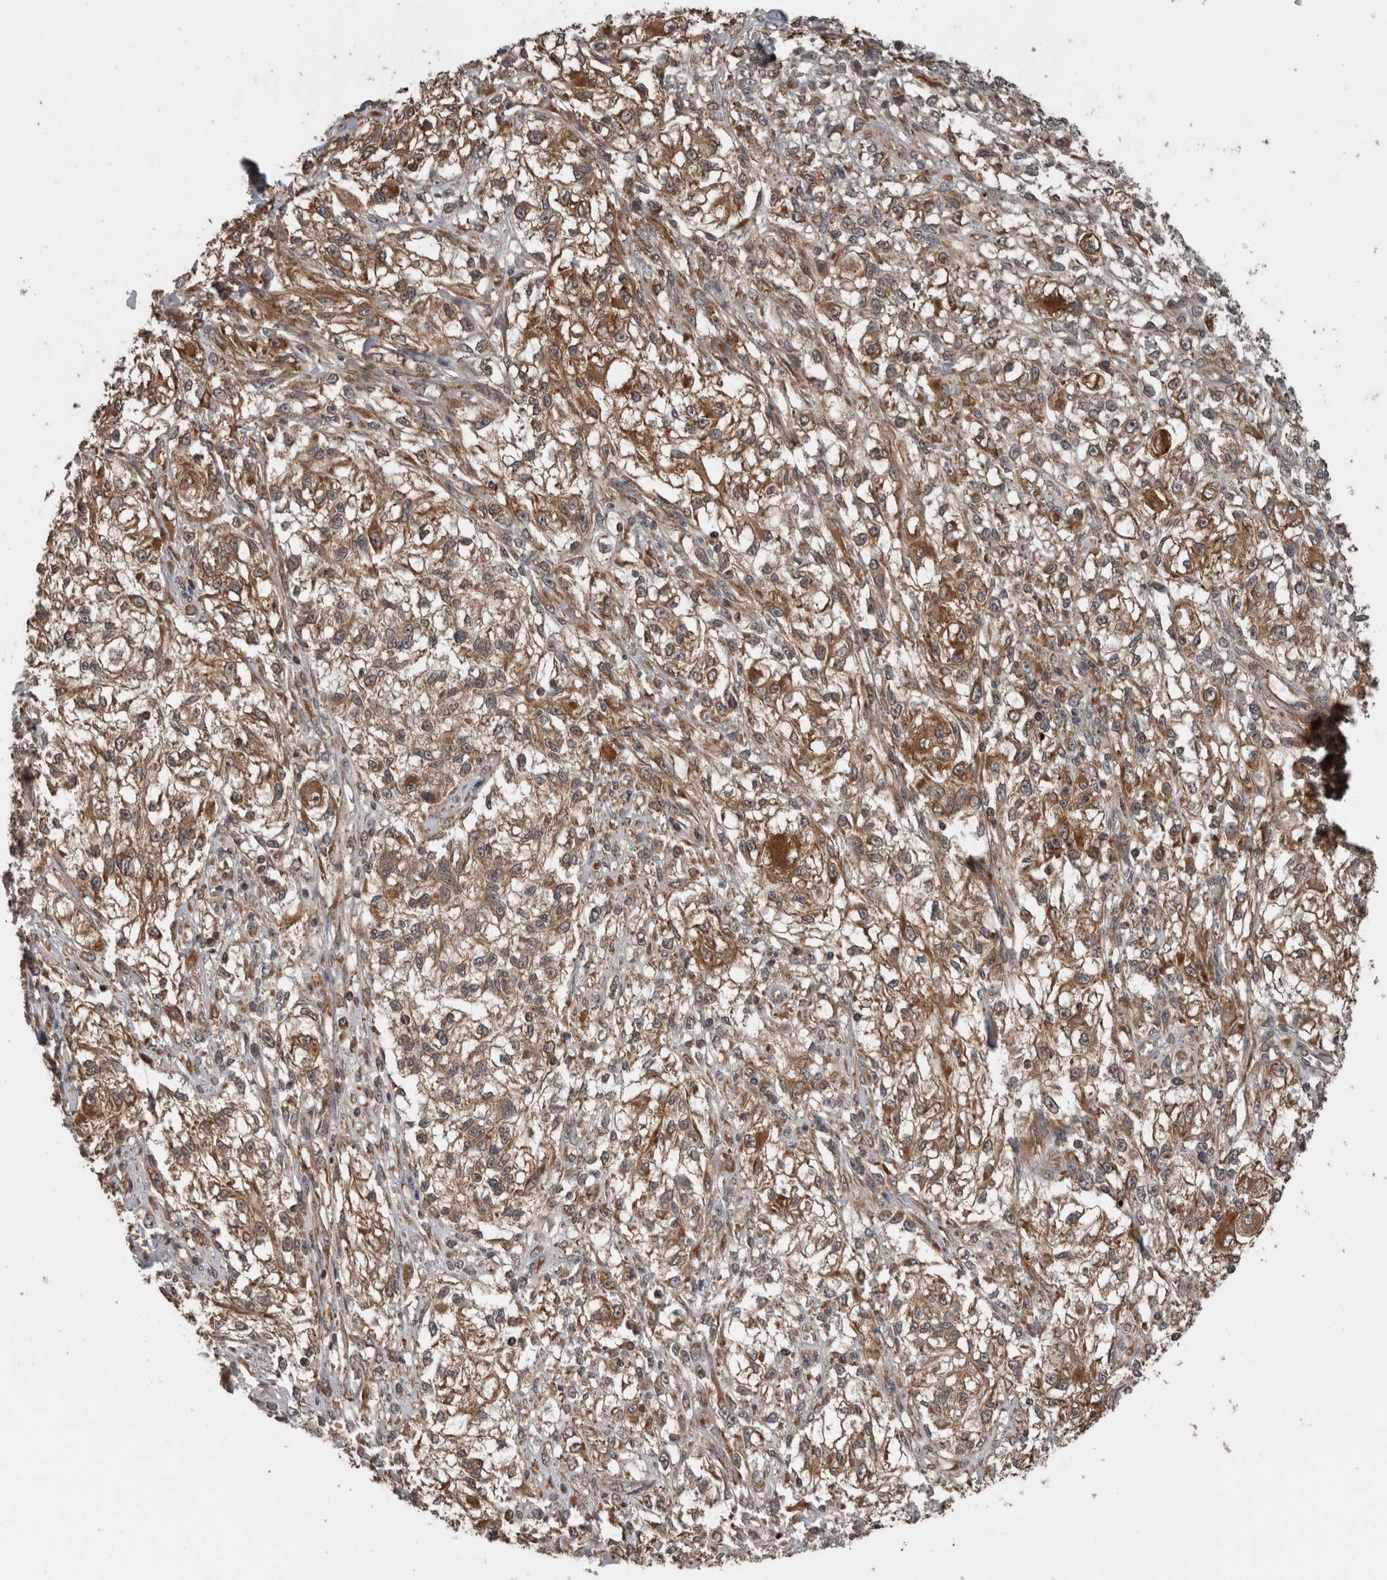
{"staining": {"intensity": "moderate", "quantity": ">75%", "location": "cytoplasmic/membranous"}, "tissue": "melanoma", "cell_type": "Tumor cells", "image_type": "cancer", "snomed": [{"axis": "morphology", "description": "Malignant melanoma, NOS"}, {"axis": "topography", "description": "Skin of head"}], "caption": "DAB (3,3'-diaminobenzidine) immunohistochemical staining of malignant melanoma exhibits moderate cytoplasmic/membranous protein expression in approximately >75% of tumor cells. (IHC, brightfield microscopy, high magnification).", "gene": "RIOK3", "patient": {"sex": "male", "age": 83}}